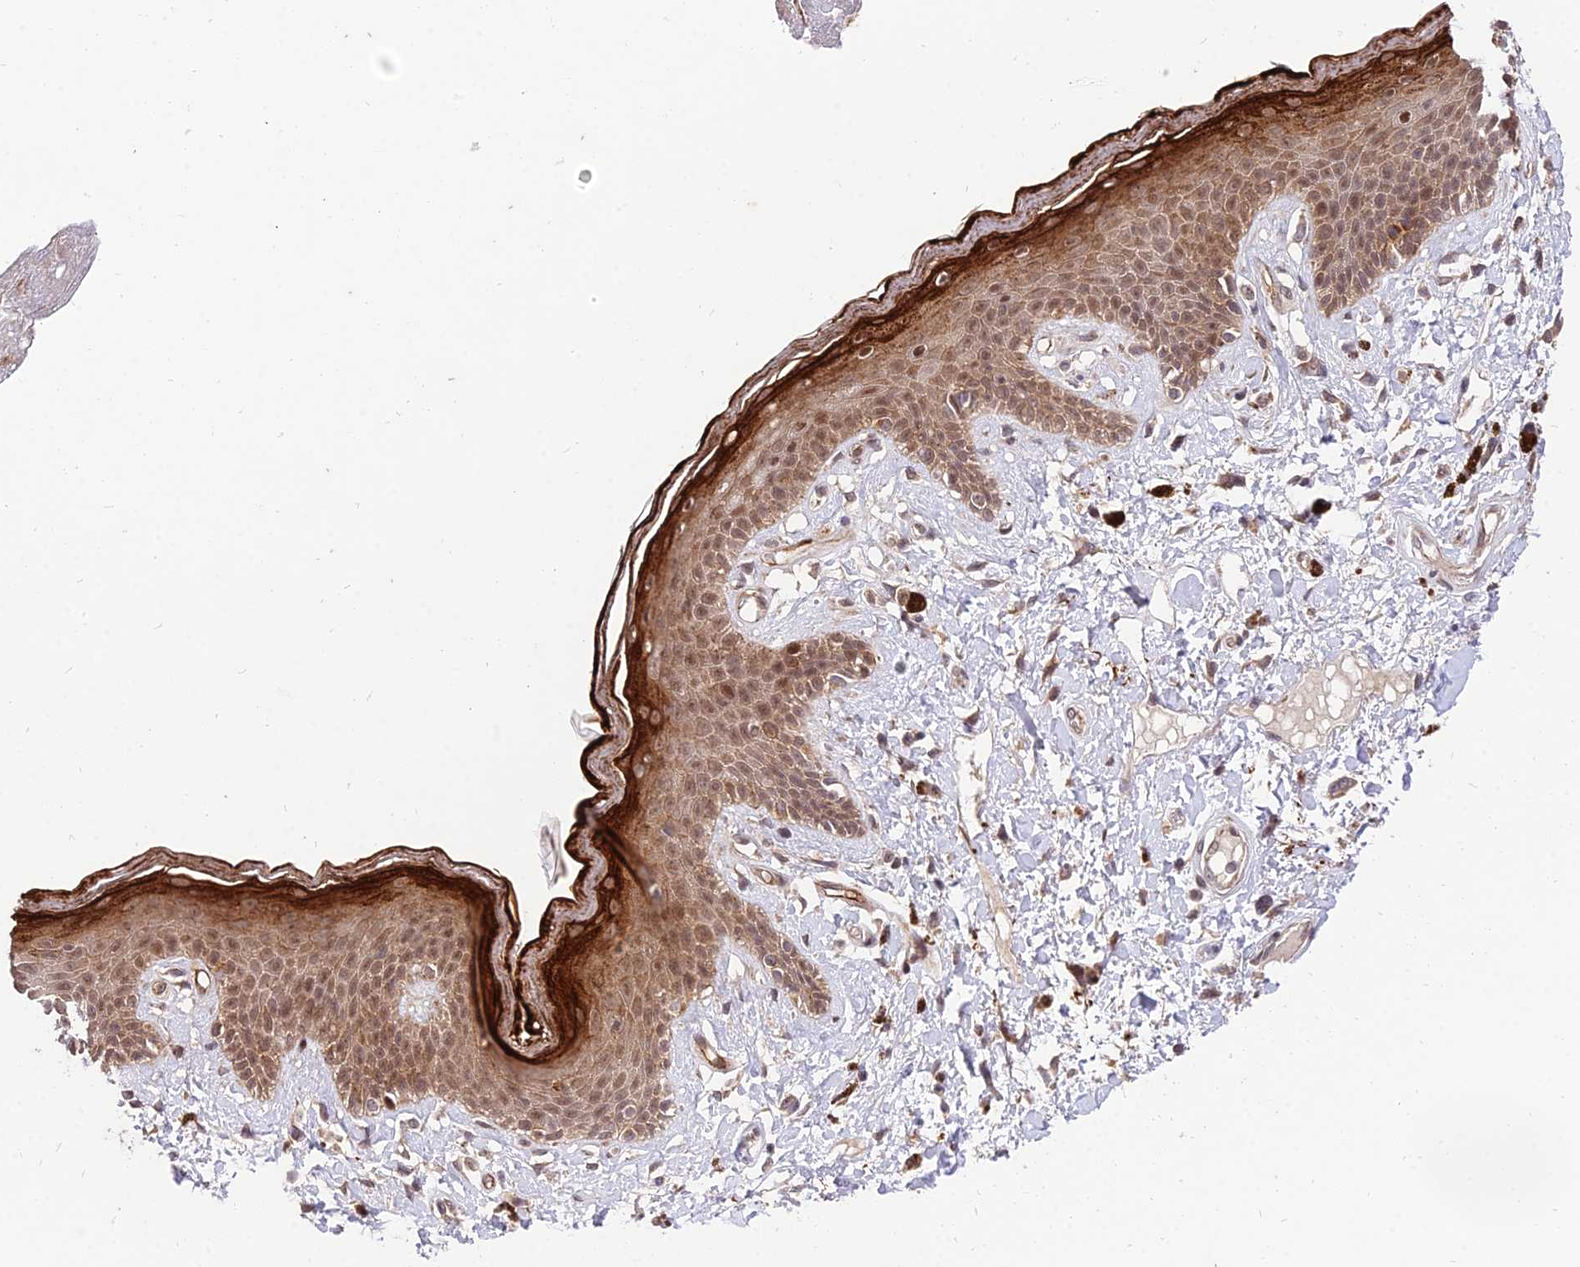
{"staining": {"intensity": "strong", "quantity": ">75%", "location": "cytoplasmic/membranous,nuclear"}, "tissue": "skin", "cell_type": "Epidermal cells", "image_type": "normal", "snomed": [{"axis": "morphology", "description": "Normal tissue, NOS"}, {"axis": "topography", "description": "Anal"}], "caption": "Protein expression analysis of normal skin demonstrates strong cytoplasmic/membranous,nuclear expression in about >75% of epidermal cells. Nuclei are stained in blue.", "gene": "ZNF85", "patient": {"sex": "female", "age": 78}}